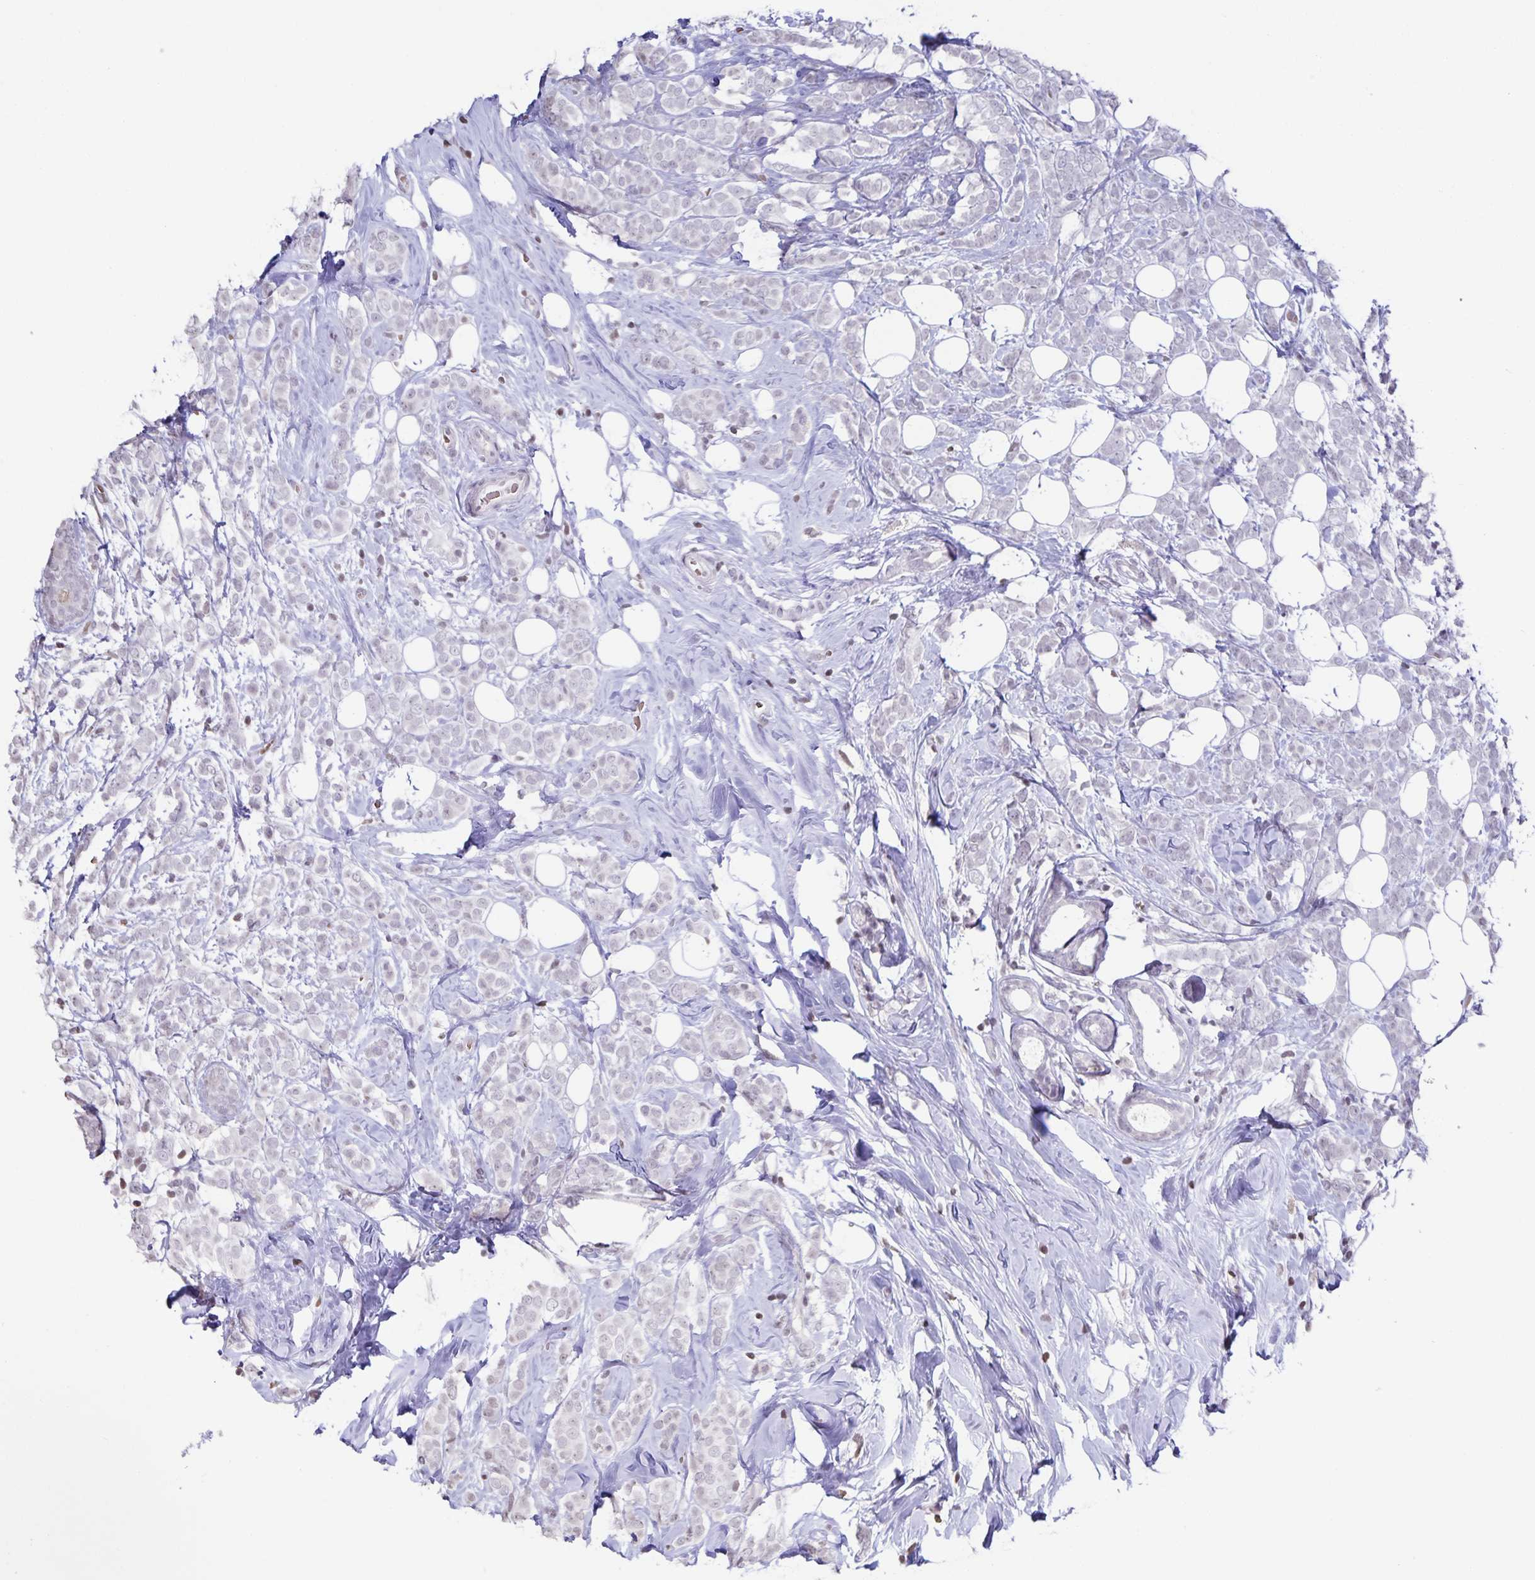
{"staining": {"intensity": "negative", "quantity": "none", "location": "none"}, "tissue": "breast cancer", "cell_type": "Tumor cells", "image_type": "cancer", "snomed": [{"axis": "morphology", "description": "Lobular carcinoma"}, {"axis": "topography", "description": "Breast"}], "caption": "Immunohistochemical staining of lobular carcinoma (breast) exhibits no significant positivity in tumor cells. (Brightfield microscopy of DAB (3,3'-diaminobenzidine) IHC at high magnification).", "gene": "AQP4", "patient": {"sex": "female", "age": 49}}